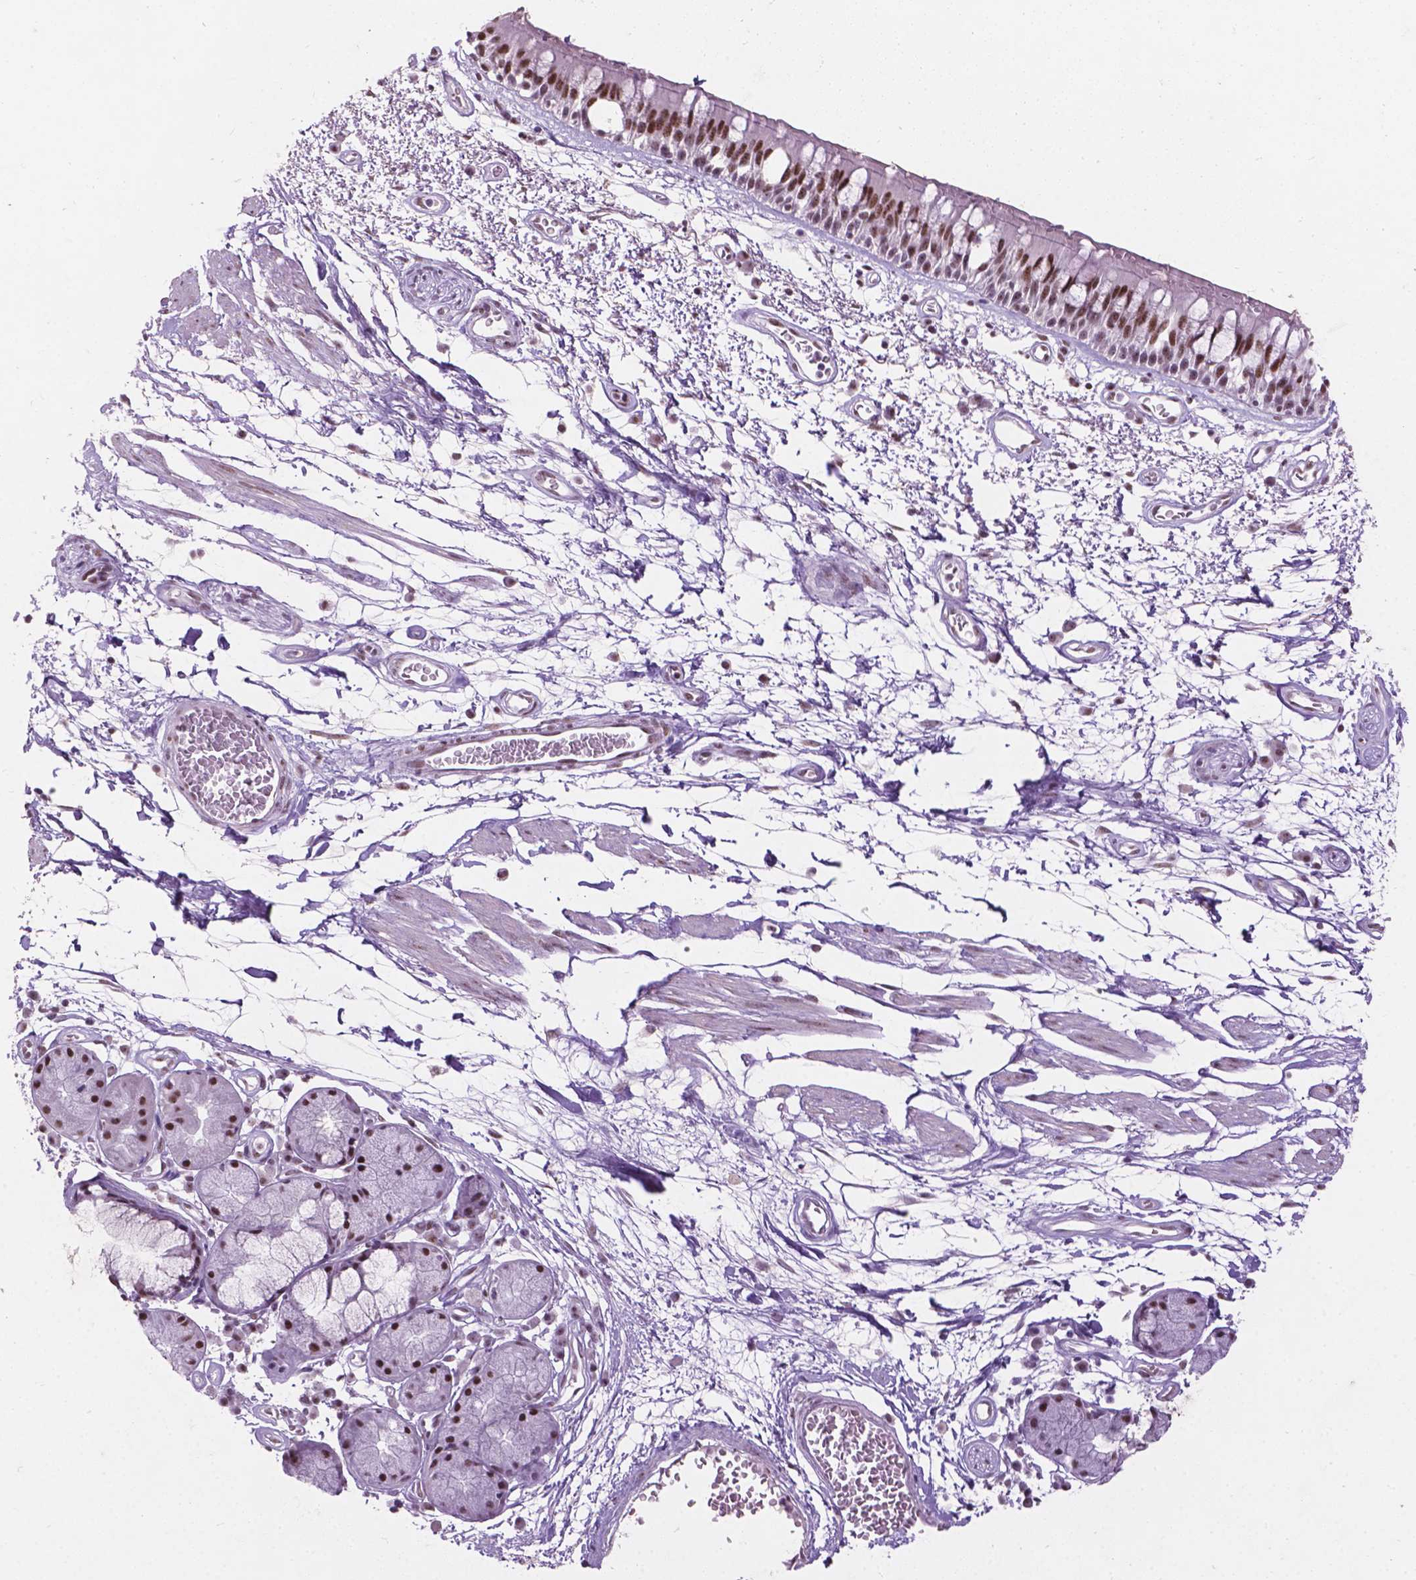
{"staining": {"intensity": "moderate", "quantity": "25%-75%", "location": "nuclear"}, "tissue": "bronchus", "cell_type": "Respiratory epithelial cells", "image_type": "normal", "snomed": [{"axis": "morphology", "description": "Normal tissue, NOS"}, {"axis": "morphology", "description": "Squamous cell carcinoma, NOS"}, {"axis": "topography", "description": "Cartilage tissue"}, {"axis": "topography", "description": "Bronchus"}, {"axis": "topography", "description": "Lung"}], "caption": "Respiratory epithelial cells exhibit medium levels of moderate nuclear positivity in approximately 25%-75% of cells in unremarkable bronchus.", "gene": "COIL", "patient": {"sex": "male", "age": 66}}